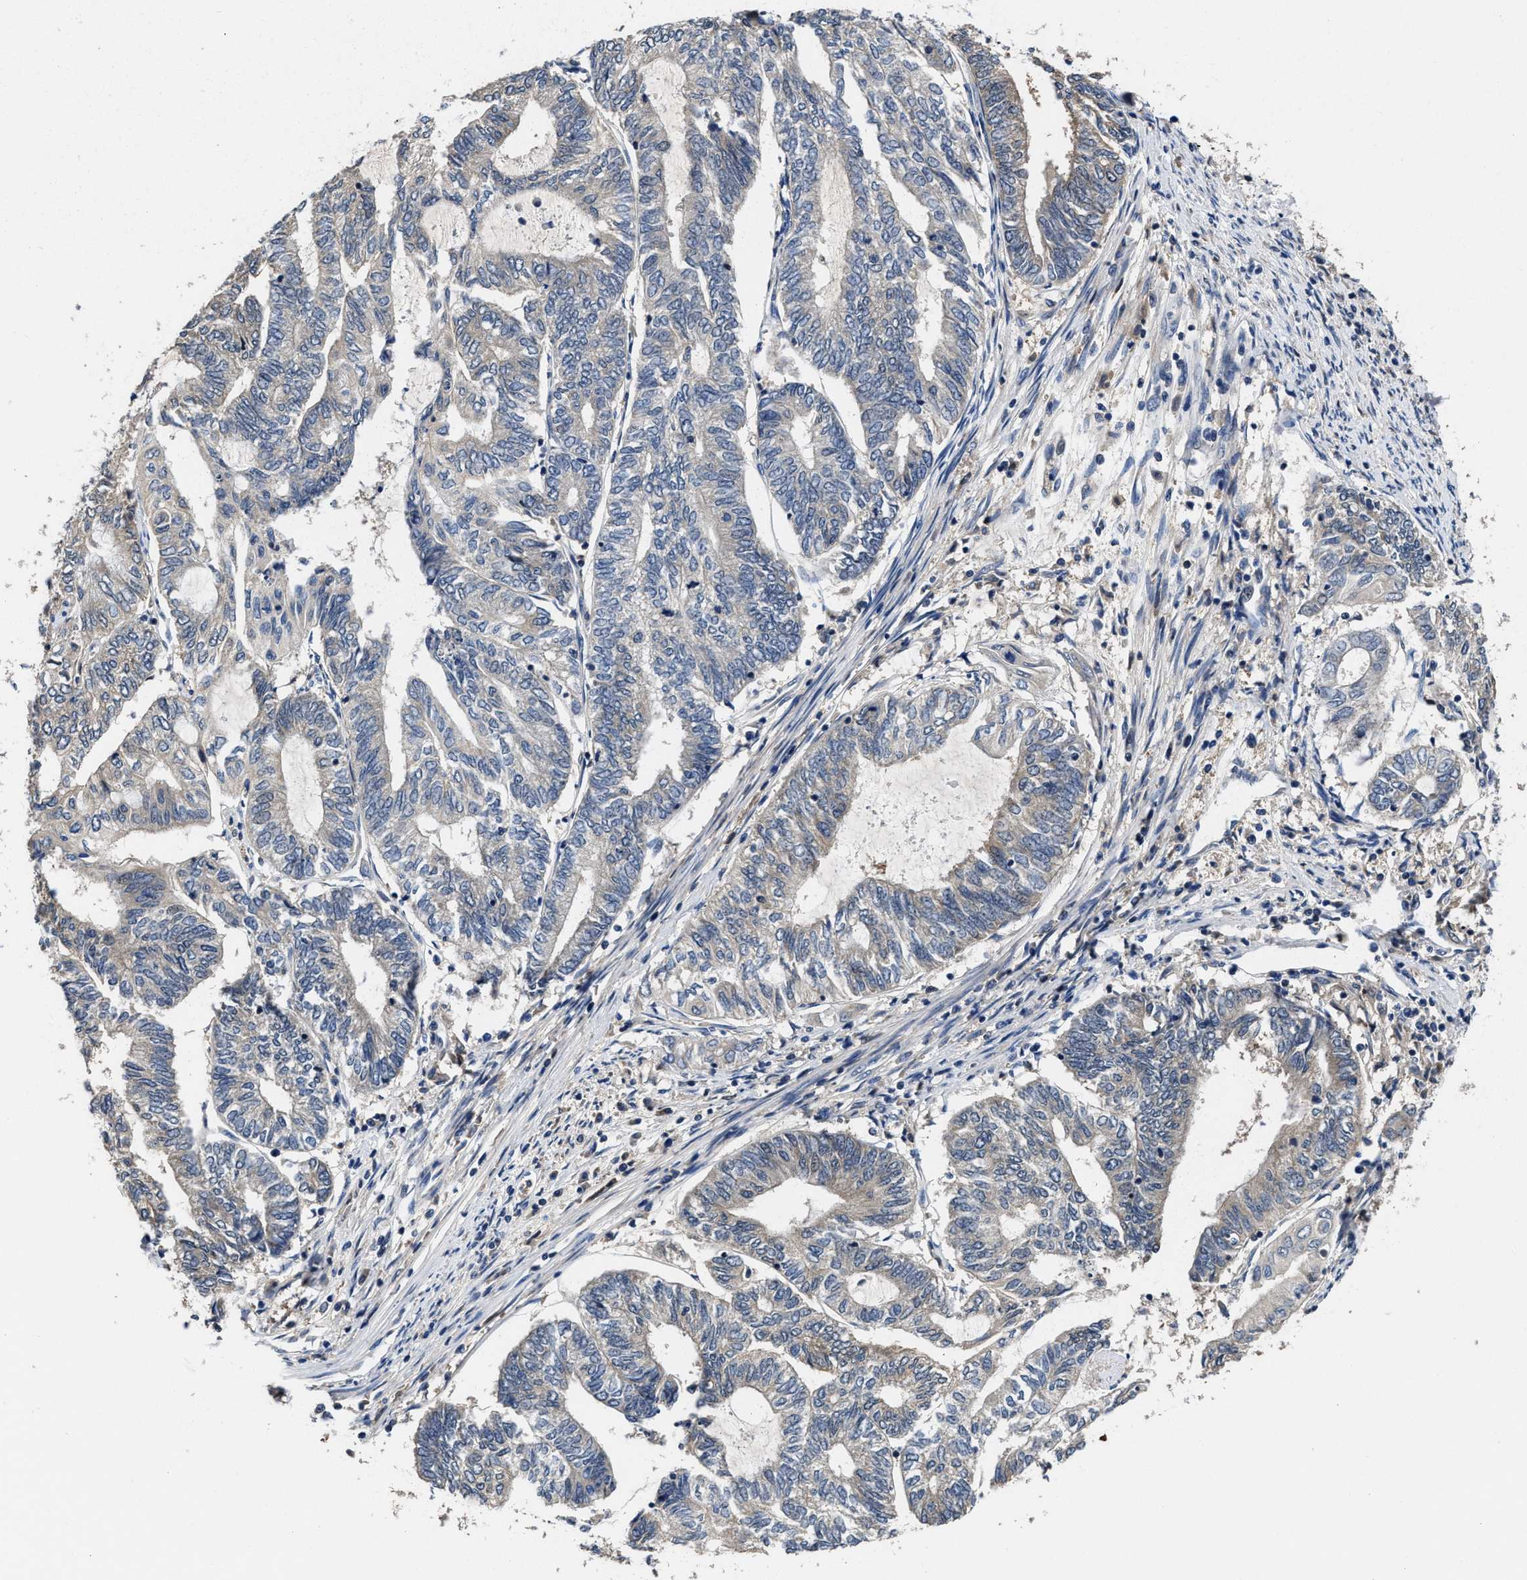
{"staining": {"intensity": "negative", "quantity": "none", "location": "none"}, "tissue": "endometrial cancer", "cell_type": "Tumor cells", "image_type": "cancer", "snomed": [{"axis": "morphology", "description": "Adenocarcinoma, NOS"}, {"axis": "topography", "description": "Uterus"}, {"axis": "topography", "description": "Endometrium"}], "caption": "Tumor cells show no significant protein staining in adenocarcinoma (endometrial). (DAB immunohistochemistry with hematoxylin counter stain).", "gene": "RGS10", "patient": {"sex": "female", "age": 70}}